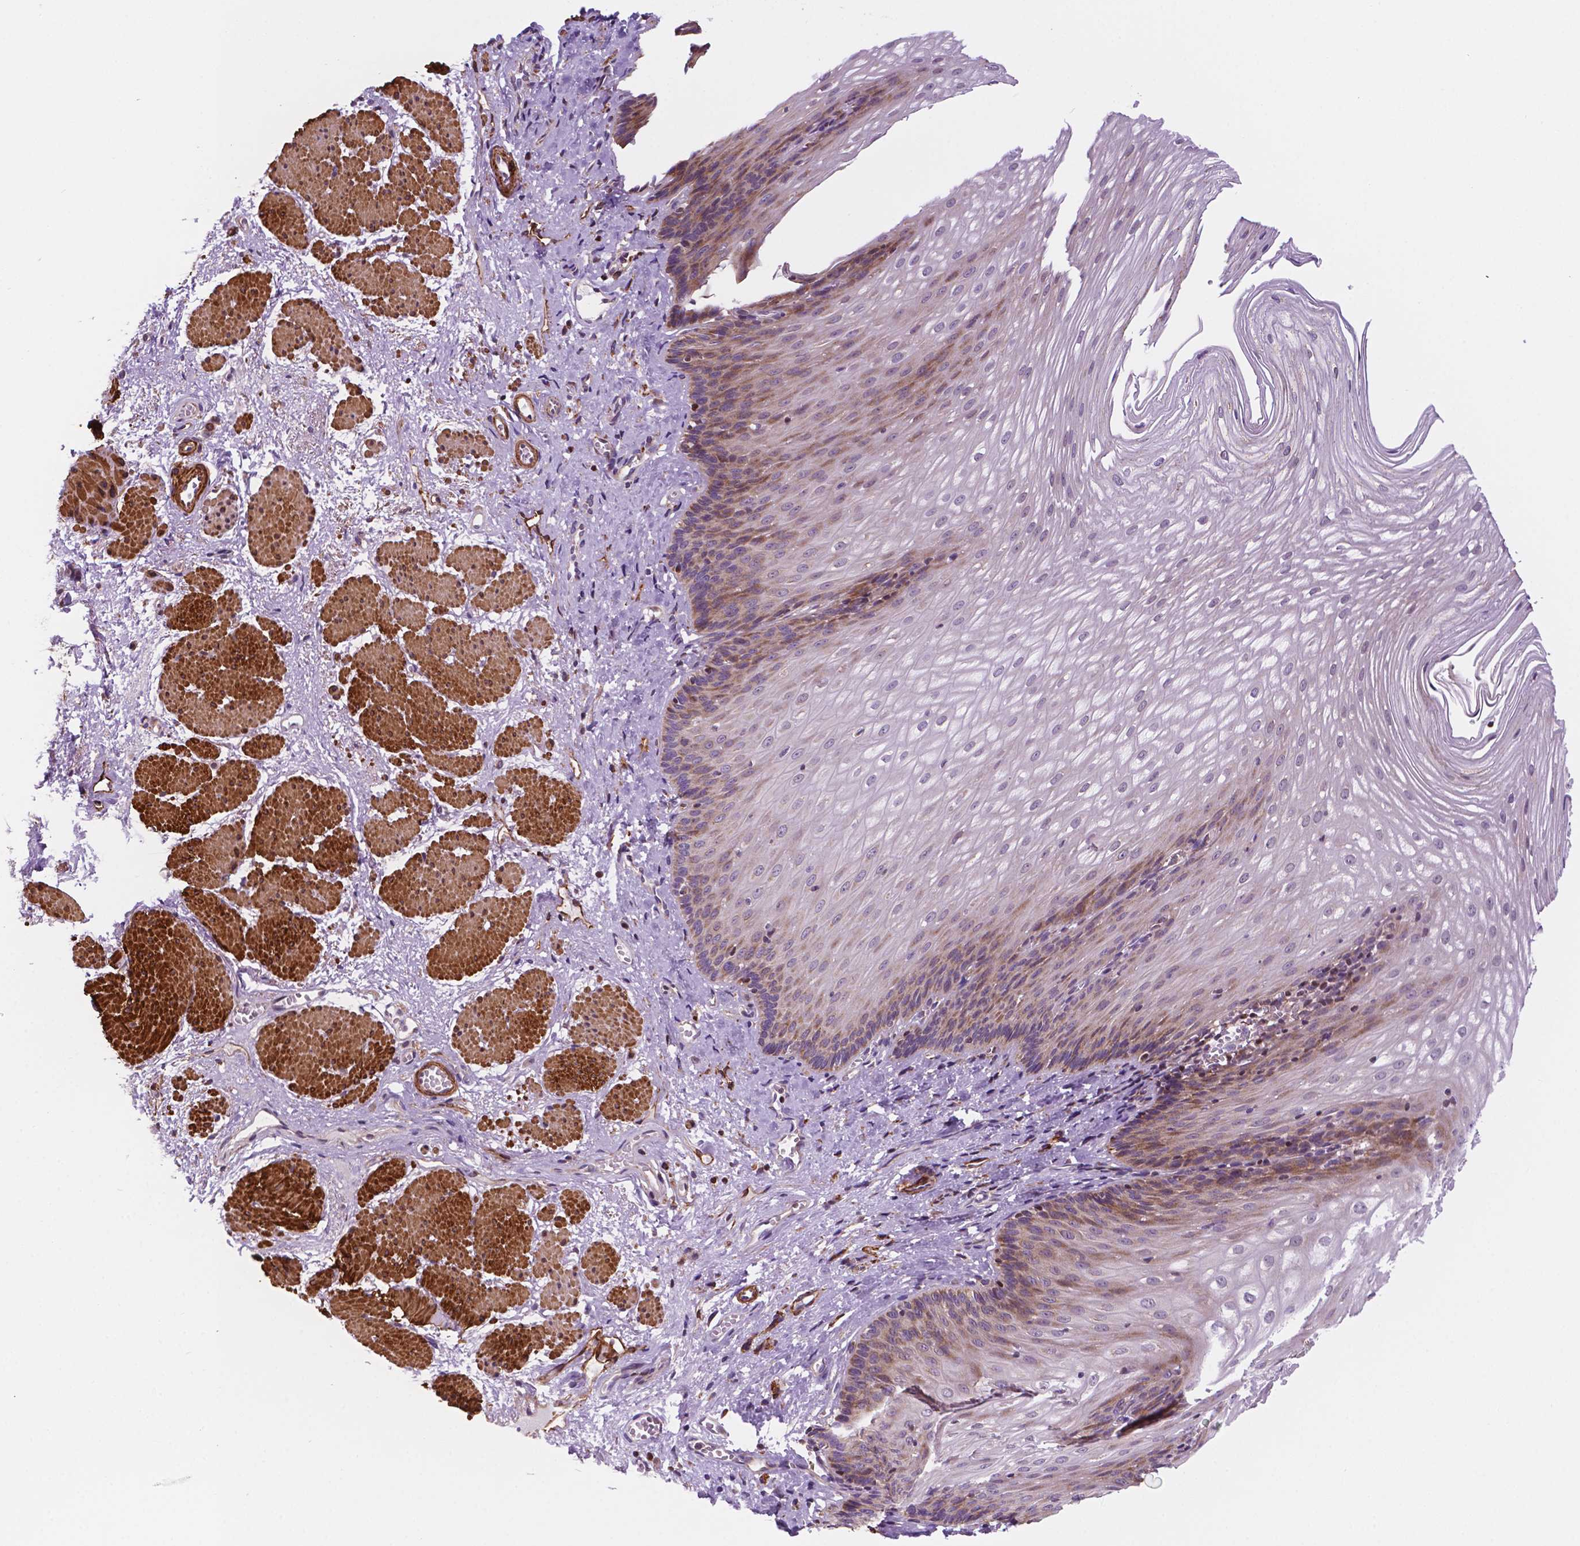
{"staining": {"intensity": "moderate", "quantity": "25%-75%", "location": "cytoplasmic/membranous"}, "tissue": "esophagus", "cell_type": "Squamous epithelial cells", "image_type": "normal", "snomed": [{"axis": "morphology", "description": "Normal tissue, NOS"}, {"axis": "topography", "description": "Esophagus"}], "caption": "This micrograph exhibits IHC staining of normal human esophagus, with medium moderate cytoplasmic/membranous staining in approximately 25%-75% of squamous epithelial cells.", "gene": "GEMIN4", "patient": {"sex": "male", "age": 62}}